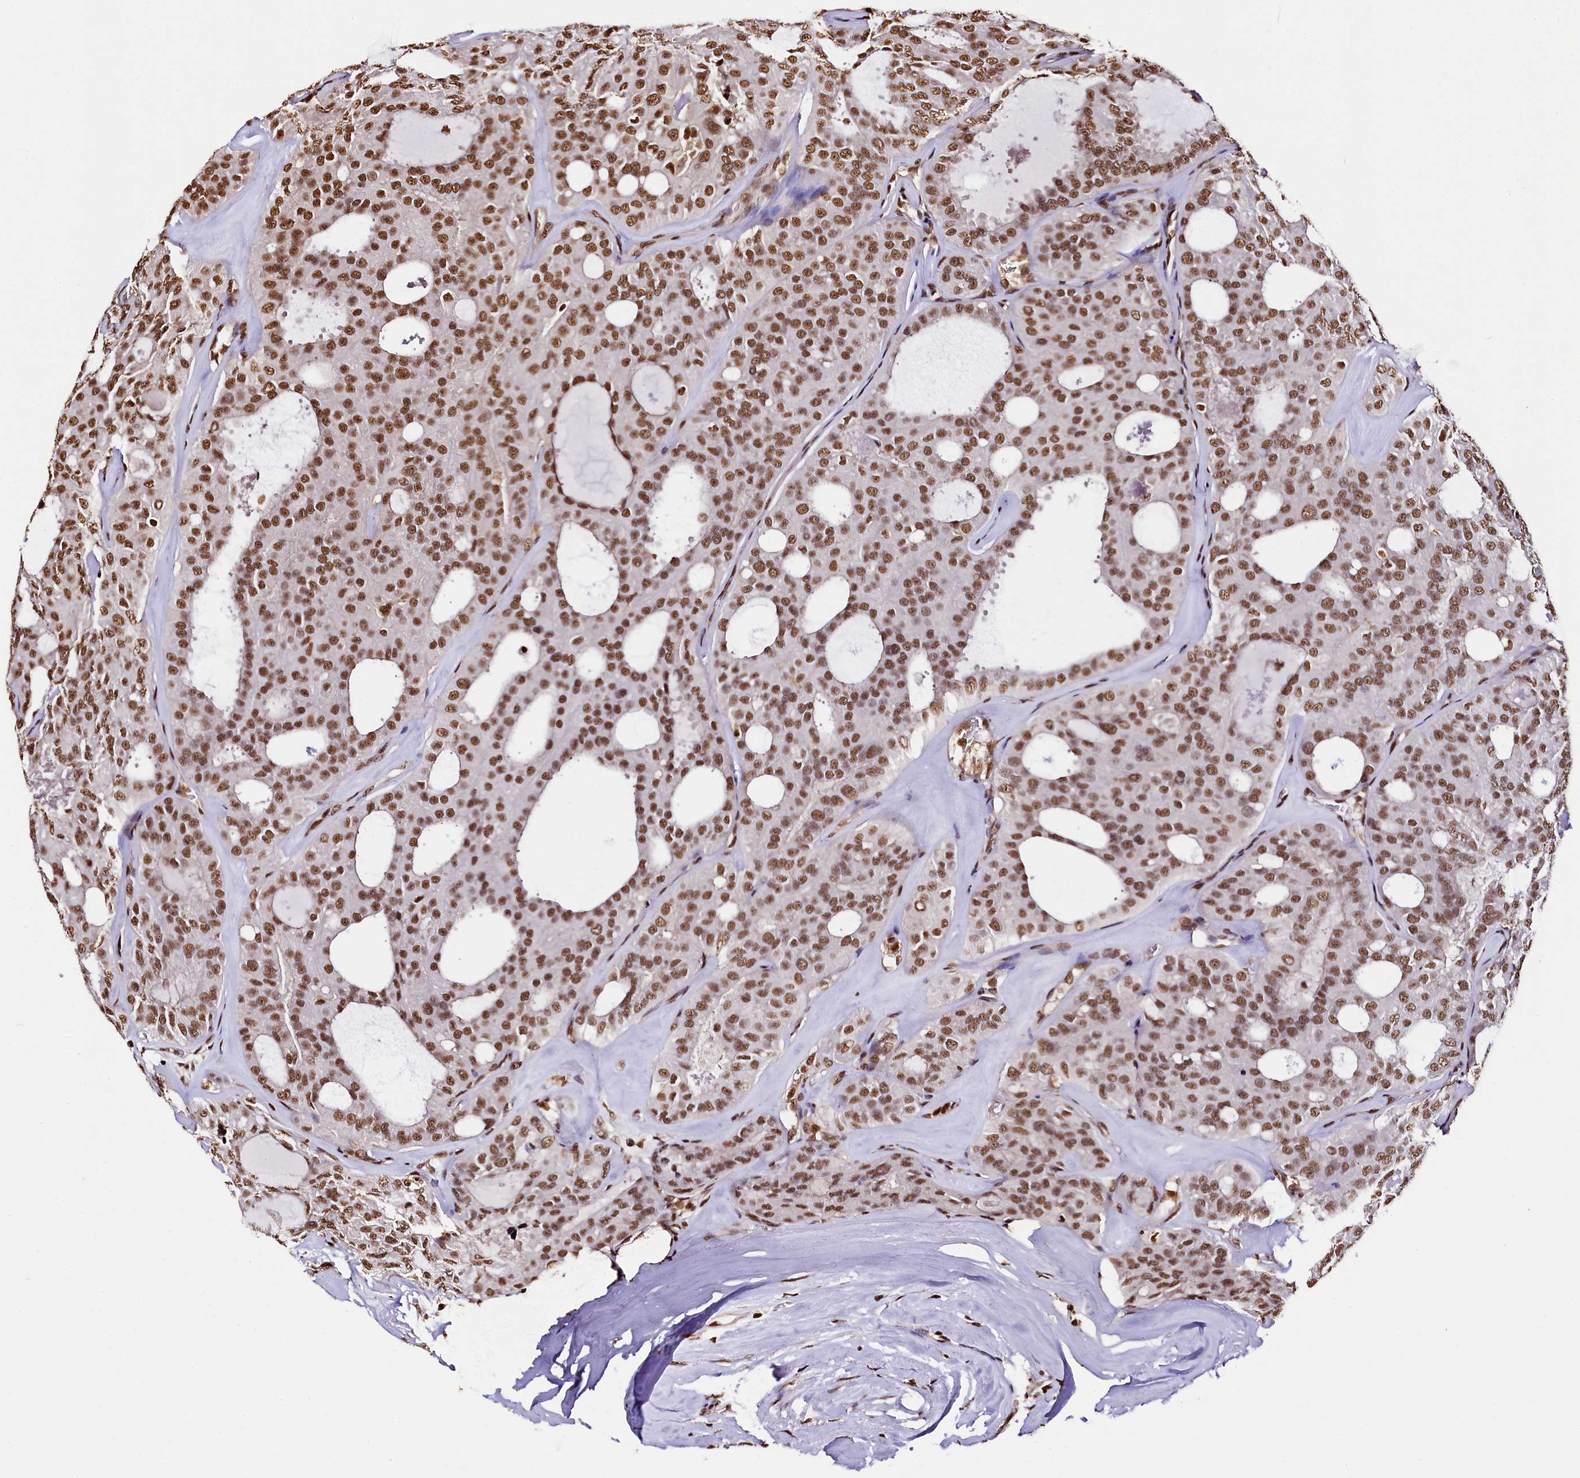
{"staining": {"intensity": "strong", "quantity": ">75%", "location": "nuclear"}, "tissue": "thyroid cancer", "cell_type": "Tumor cells", "image_type": "cancer", "snomed": [{"axis": "morphology", "description": "Follicular adenoma carcinoma, NOS"}, {"axis": "topography", "description": "Thyroid gland"}], "caption": "The immunohistochemical stain highlights strong nuclear positivity in tumor cells of thyroid follicular adenoma carcinoma tissue.", "gene": "SNRPD2", "patient": {"sex": "male", "age": 75}}